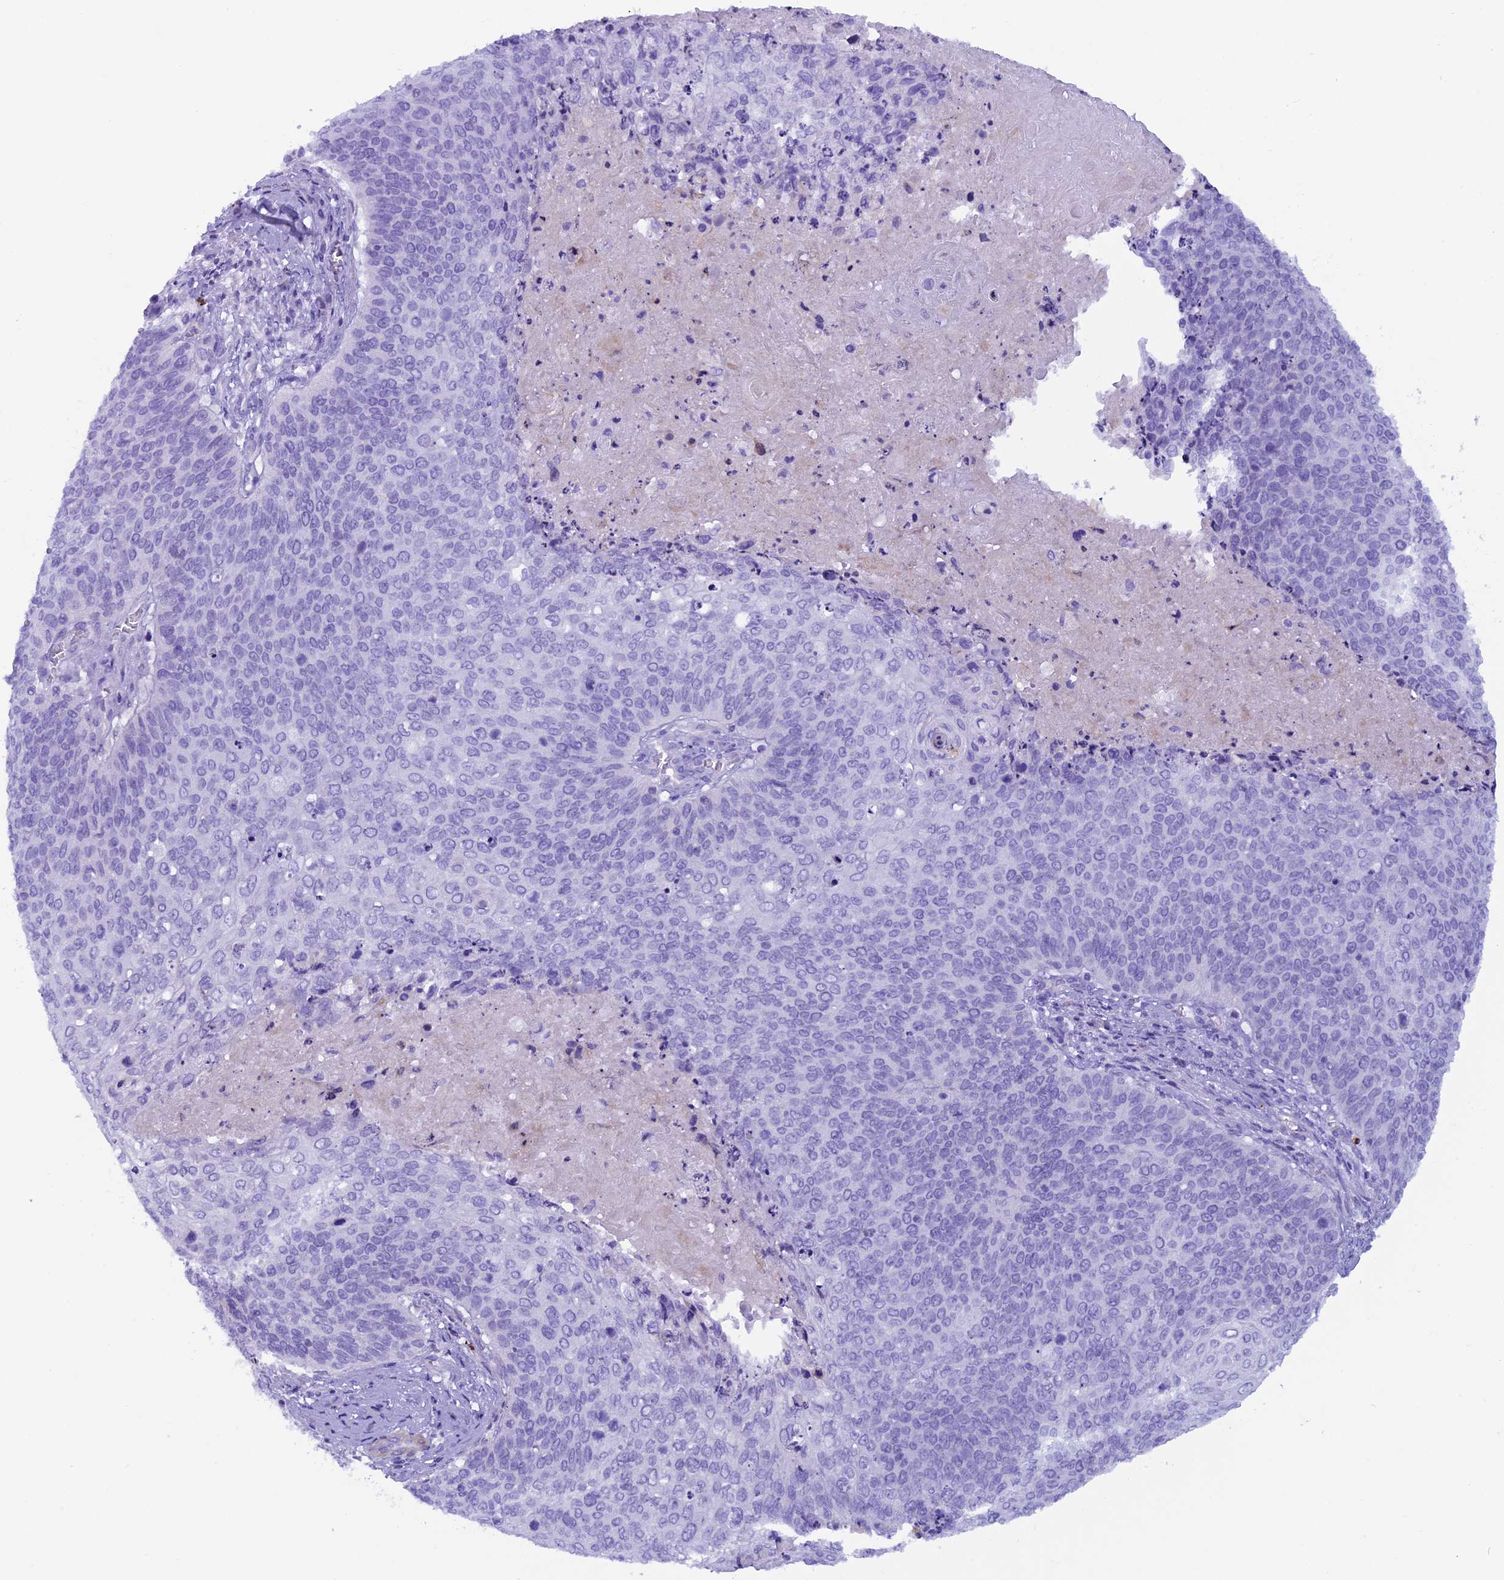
{"staining": {"intensity": "negative", "quantity": "none", "location": "none"}, "tissue": "cervical cancer", "cell_type": "Tumor cells", "image_type": "cancer", "snomed": [{"axis": "morphology", "description": "Squamous cell carcinoma, NOS"}, {"axis": "topography", "description": "Cervix"}], "caption": "DAB immunohistochemical staining of human cervical cancer displays no significant positivity in tumor cells. (Stains: DAB IHC with hematoxylin counter stain, Microscopy: brightfield microscopy at high magnification).", "gene": "RTTN", "patient": {"sex": "female", "age": 39}}